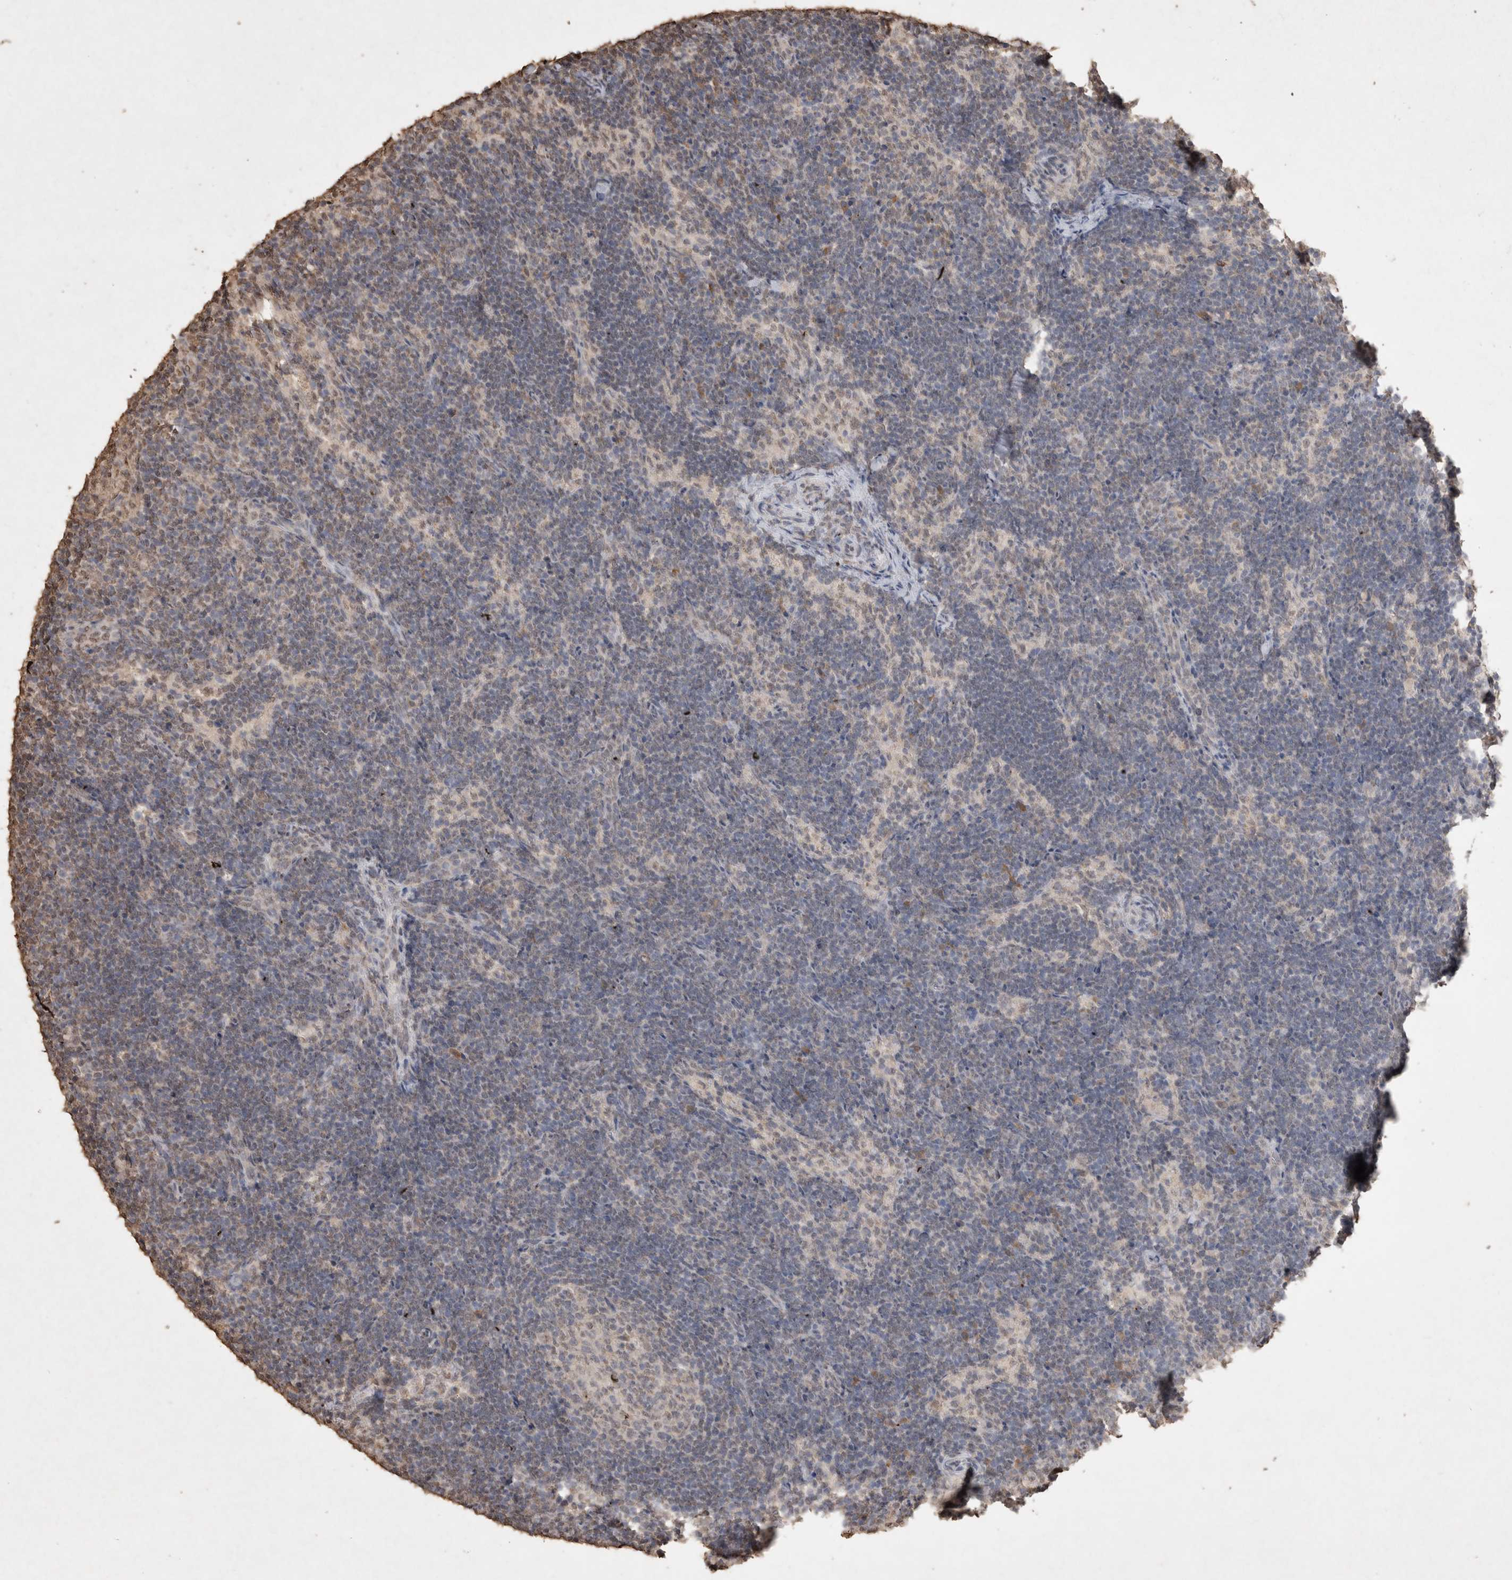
{"staining": {"intensity": "weak", "quantity": "<25%", "location": "nuclear"}, "tissue": "lymph node", "cell_type": "Germinal center cells", "image_type": "normal", "snomed": [{"axis": "morphology", "description": "Normal tissue, NOS"}, {"axis": "topography", "description": "Lymph node"}], "caption": "DAB immunohistochemical staining of unremarkable human lymph node demonstrates no significant staining in germinal center cells.", "gene": "MLX", "patient": {"sex": "female", "age": 22}}